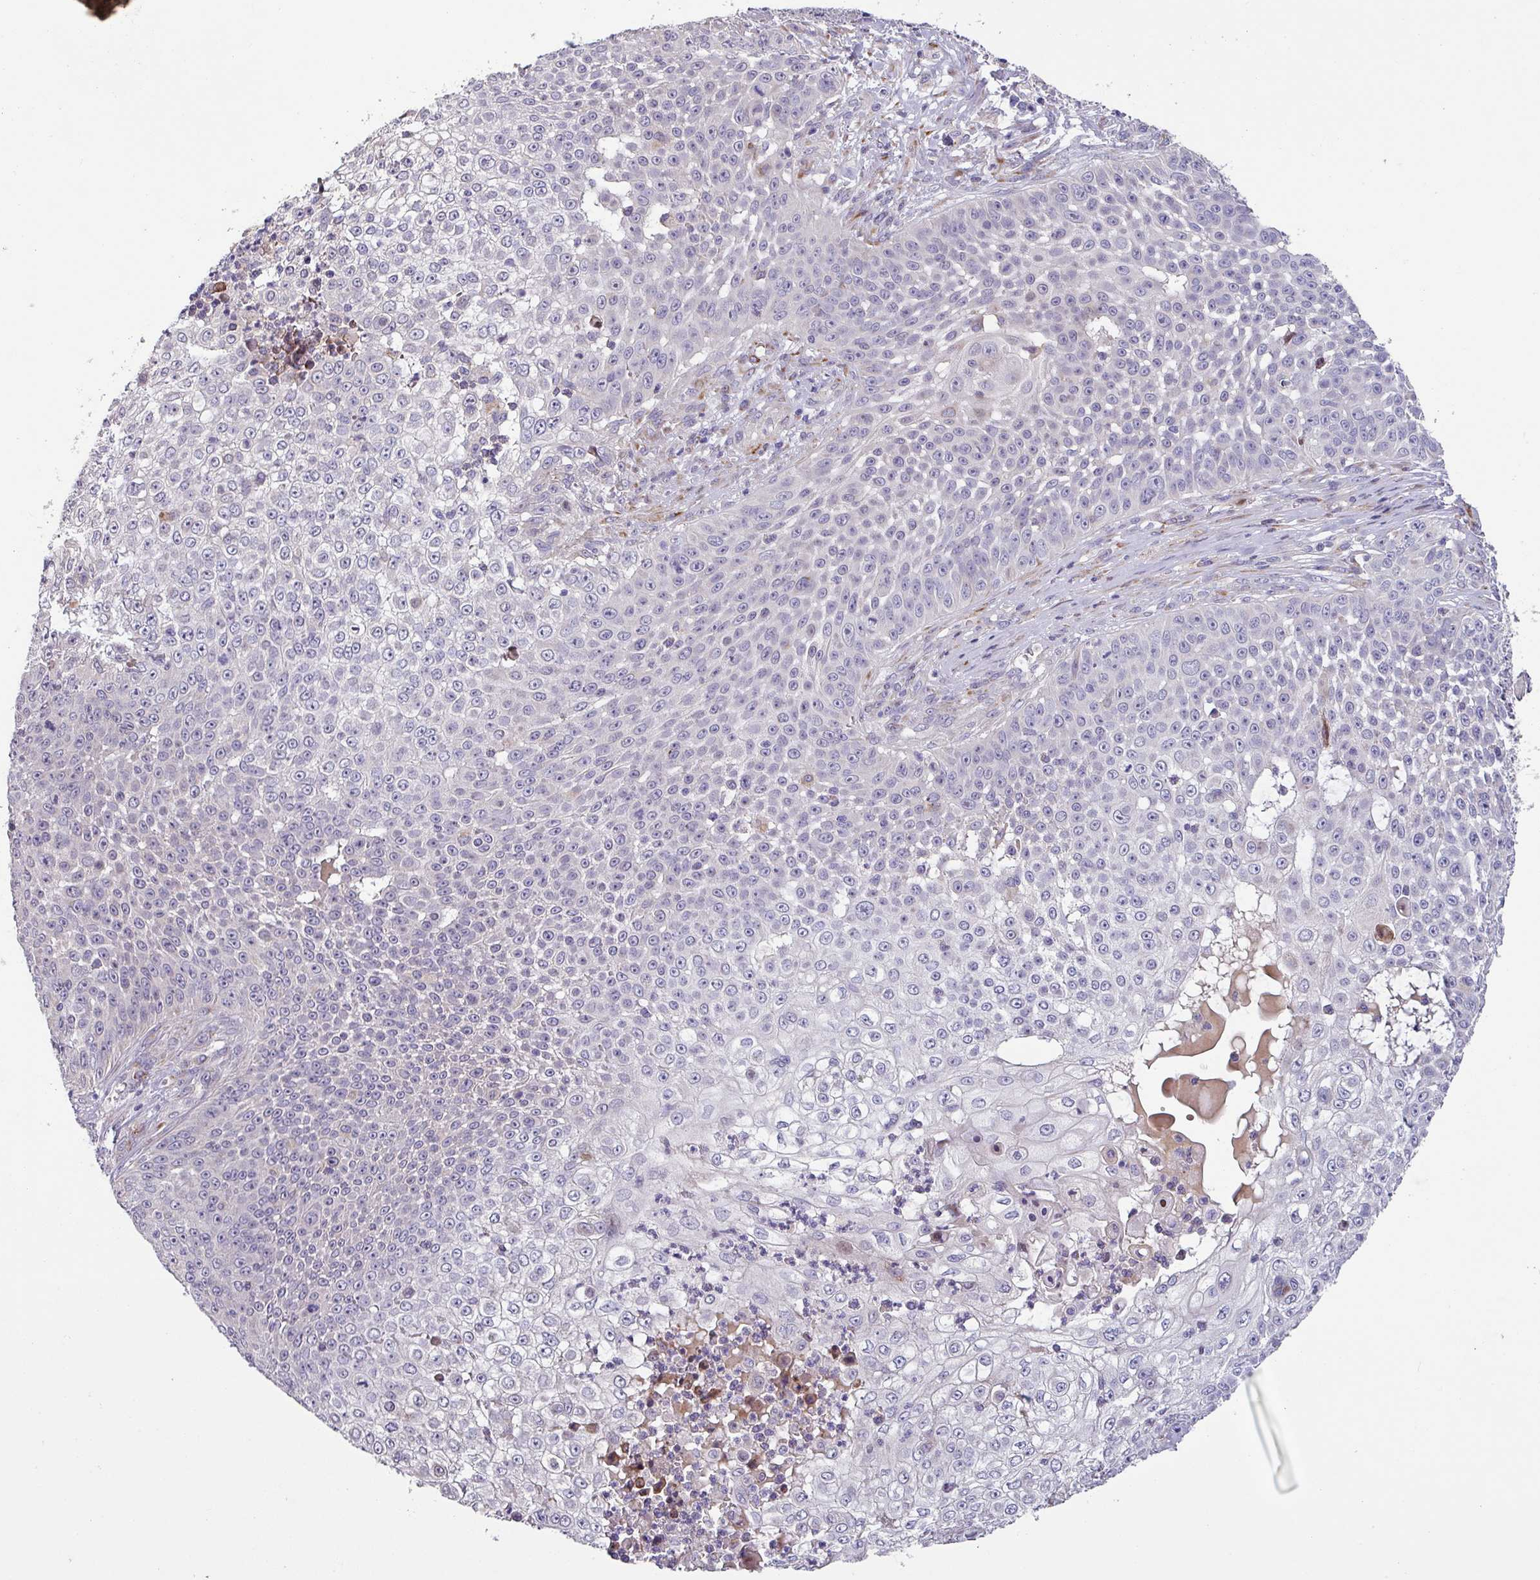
{"staining": {"intensity": "negative", "quantity": "none", "location": "none"}, "tissue": "skin cancer", "cell_type": "Tumor cells", "image_type": "cancer", "snomed": [{"axis": "morphology", "description": "Squamous cell carcinoma, NOS"}, {"axis": "topography", "description": "Skin"}], "caption": "This photomicrograph is of skin cancer (squamous cell carcinoma) stained with IHC to label a protein in brown with the nuclei are counter-stained blue. There is no expression in tumor cells.", "gene": "KLHL3", "patient": {"sex": "male", "age": 24}}